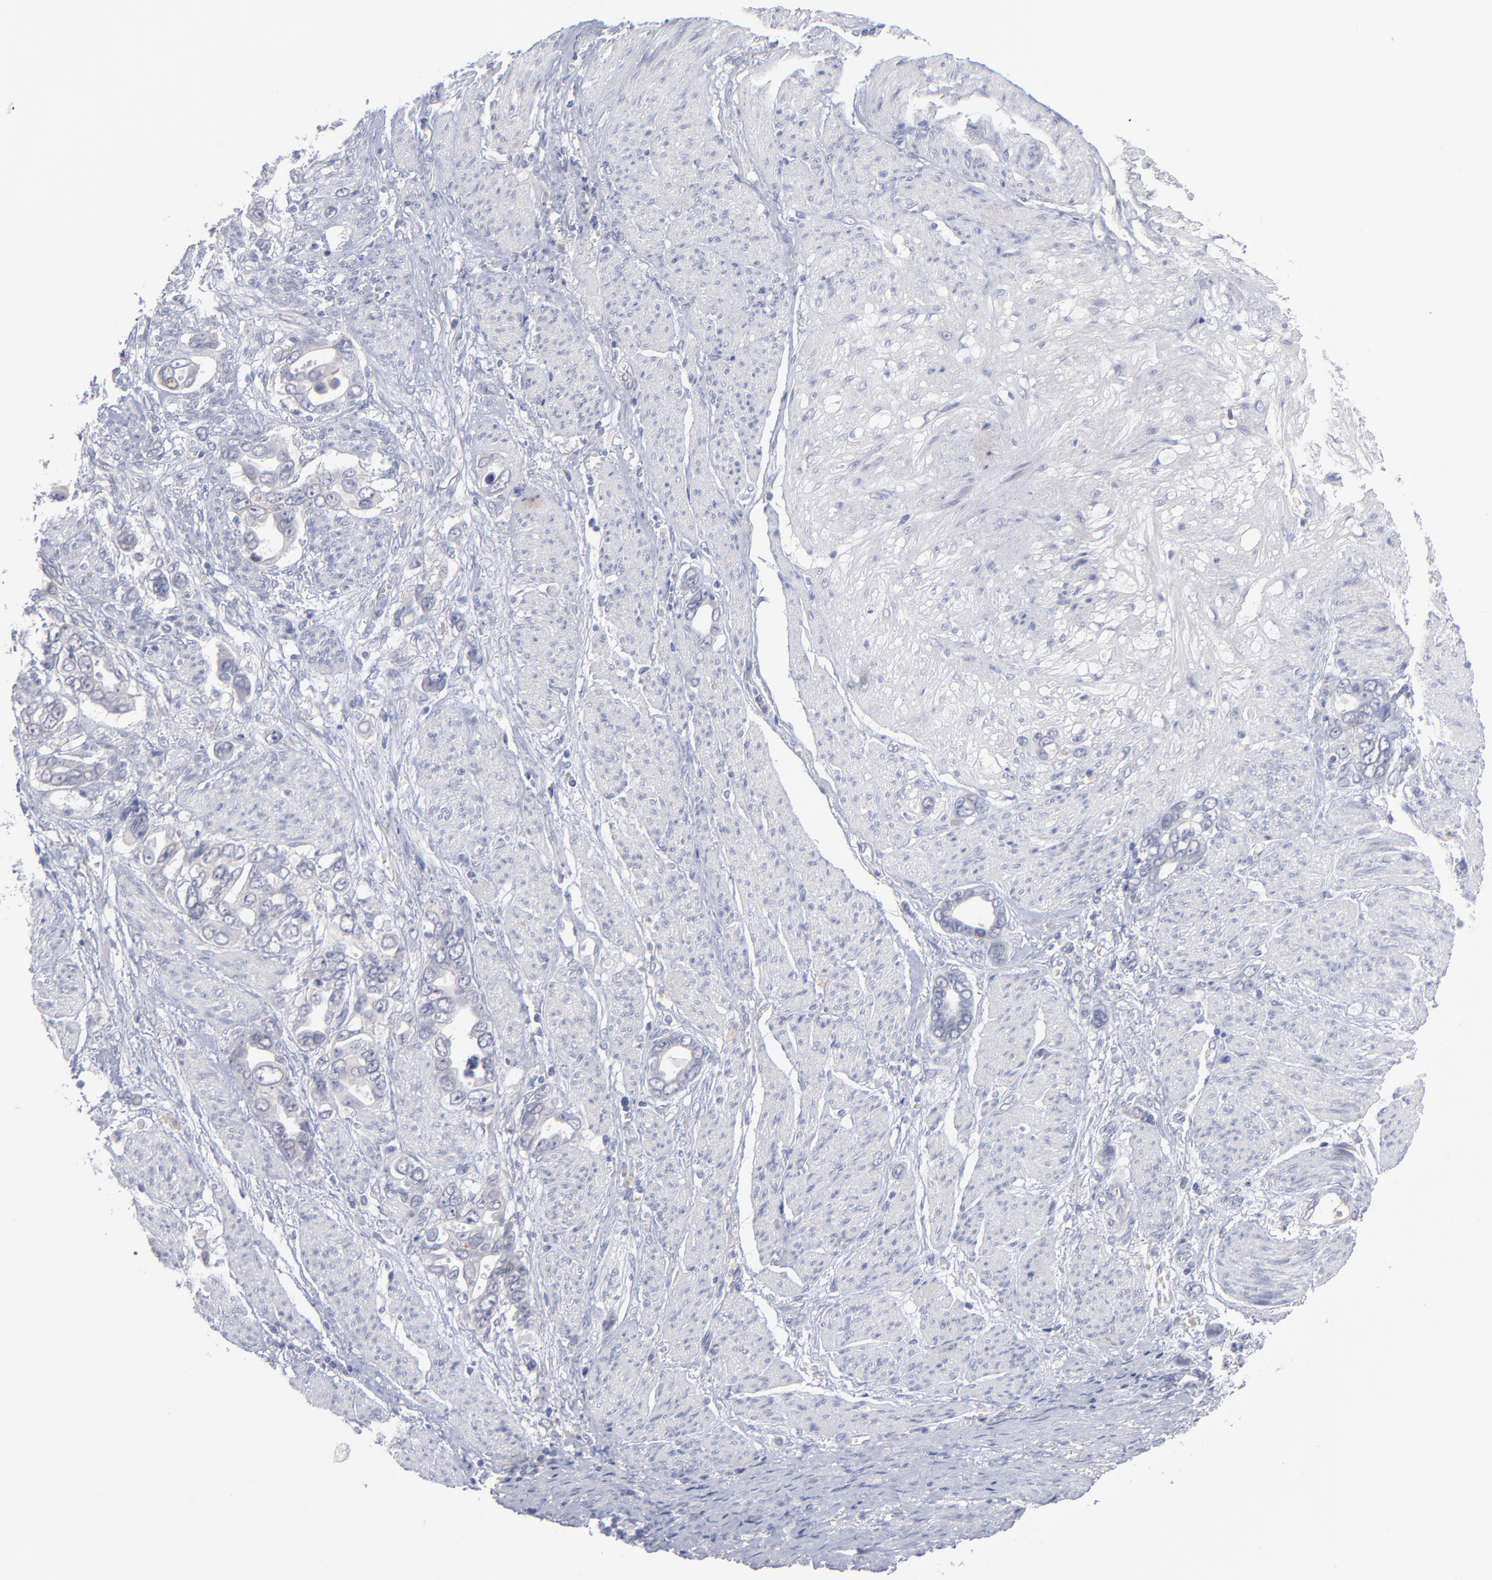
{"staining": {"intensity": "negative", "quantity": "none", "location": "none"}, "tissue": "stomach cancer", "cell_type": "Tumor cells", "image_type": "cancer", "snomed": [{"axis": "morphology", "description": "Adenocarcinoma, NOS"}, {"axis": "topography", "description": "Stomach"}], "caption": "High magnification brightfield microscopy of adenocarcinoma (stomach) stained with DAB (3,3'-diaminobenzidine) (brown) and counterstained with hematoxylin (blue): tumor cells show no significant positivity.", "gene": "RPS24", "patient": {"sex": "male", "age": 78}}